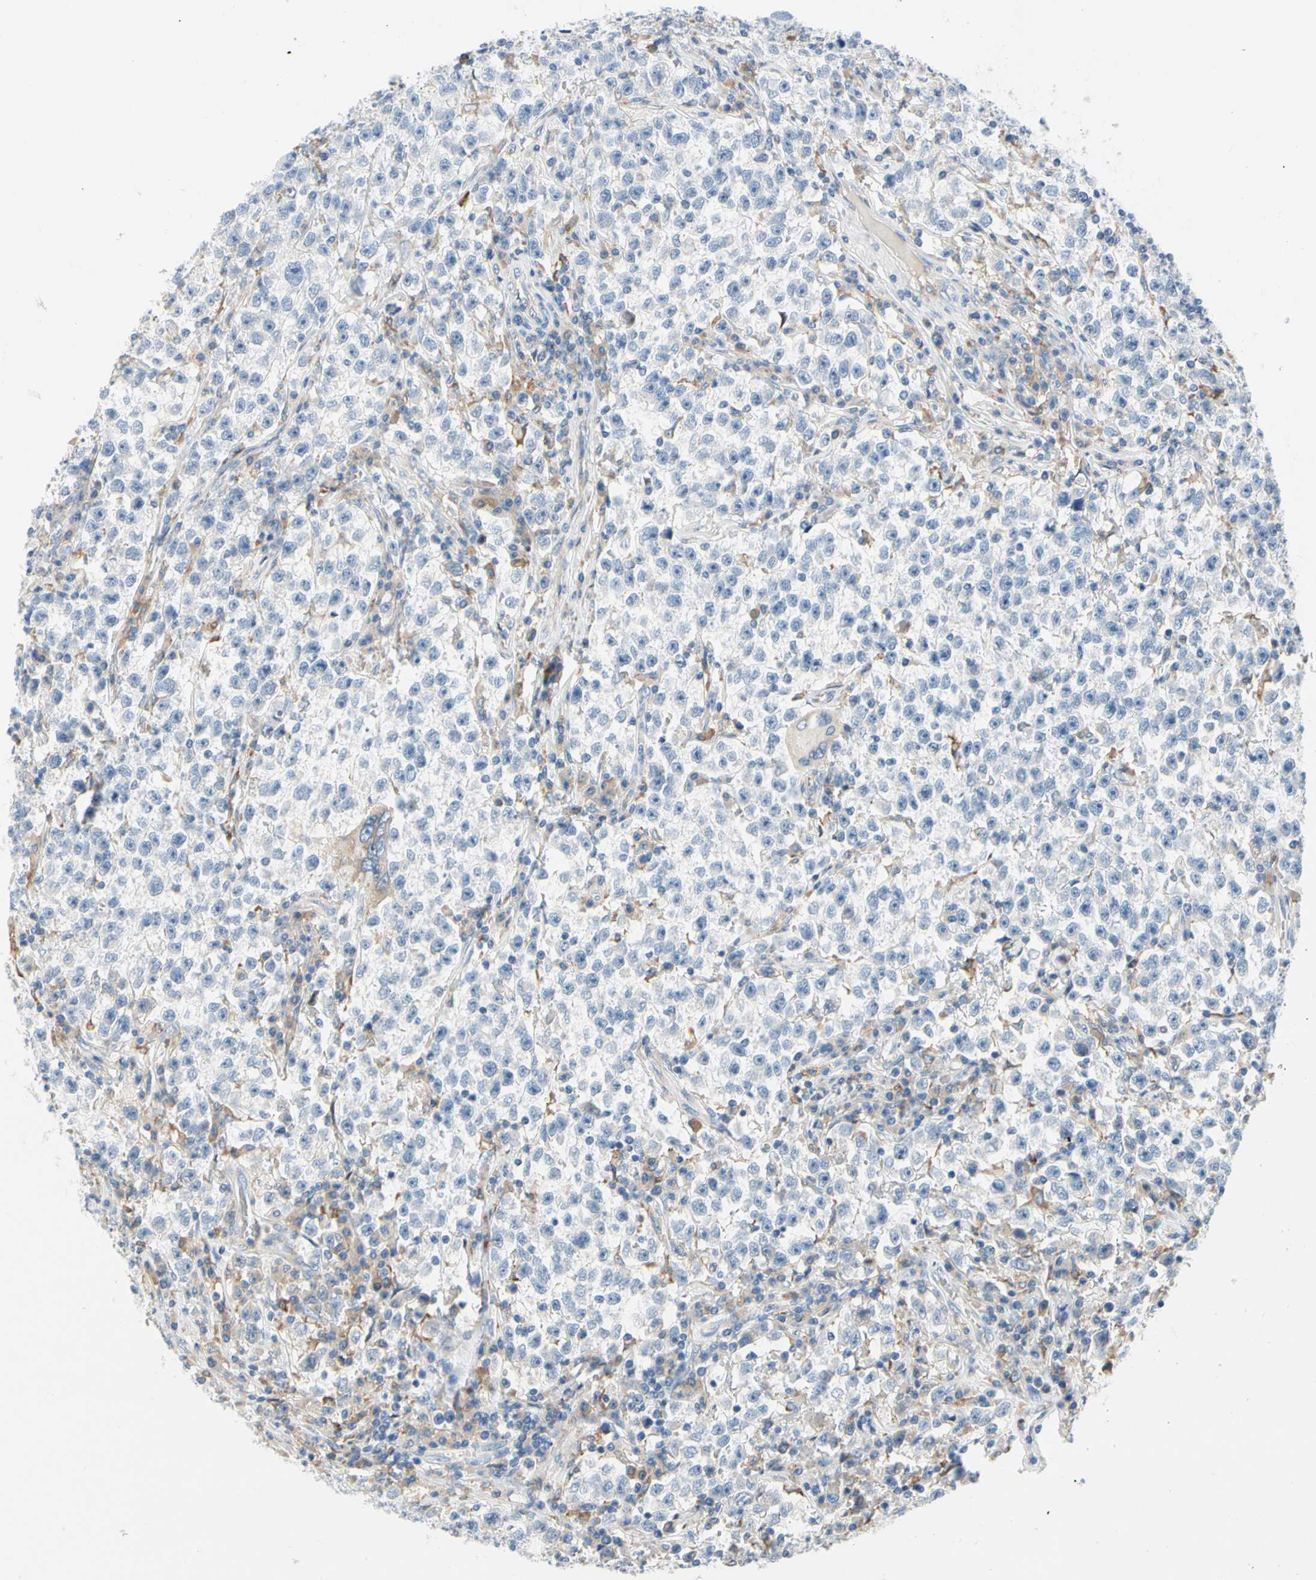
{"staining": {"intensity": "negative", "quantity": "none", "location": "none"}, "tissue": "testis cancer", "cell_type": "Tumor cells", "image_type": "cancer", "snomed": [{"axis": "morphology", "description": "Seminoma, NOS"}, {"axis": "topography", "description": "Testis"}], "caption": "The histopathology image displays no staining of tumor cells in testis cancer.", "gene": "STXBP1", "patient": {"sex": "male", "age": 22}}